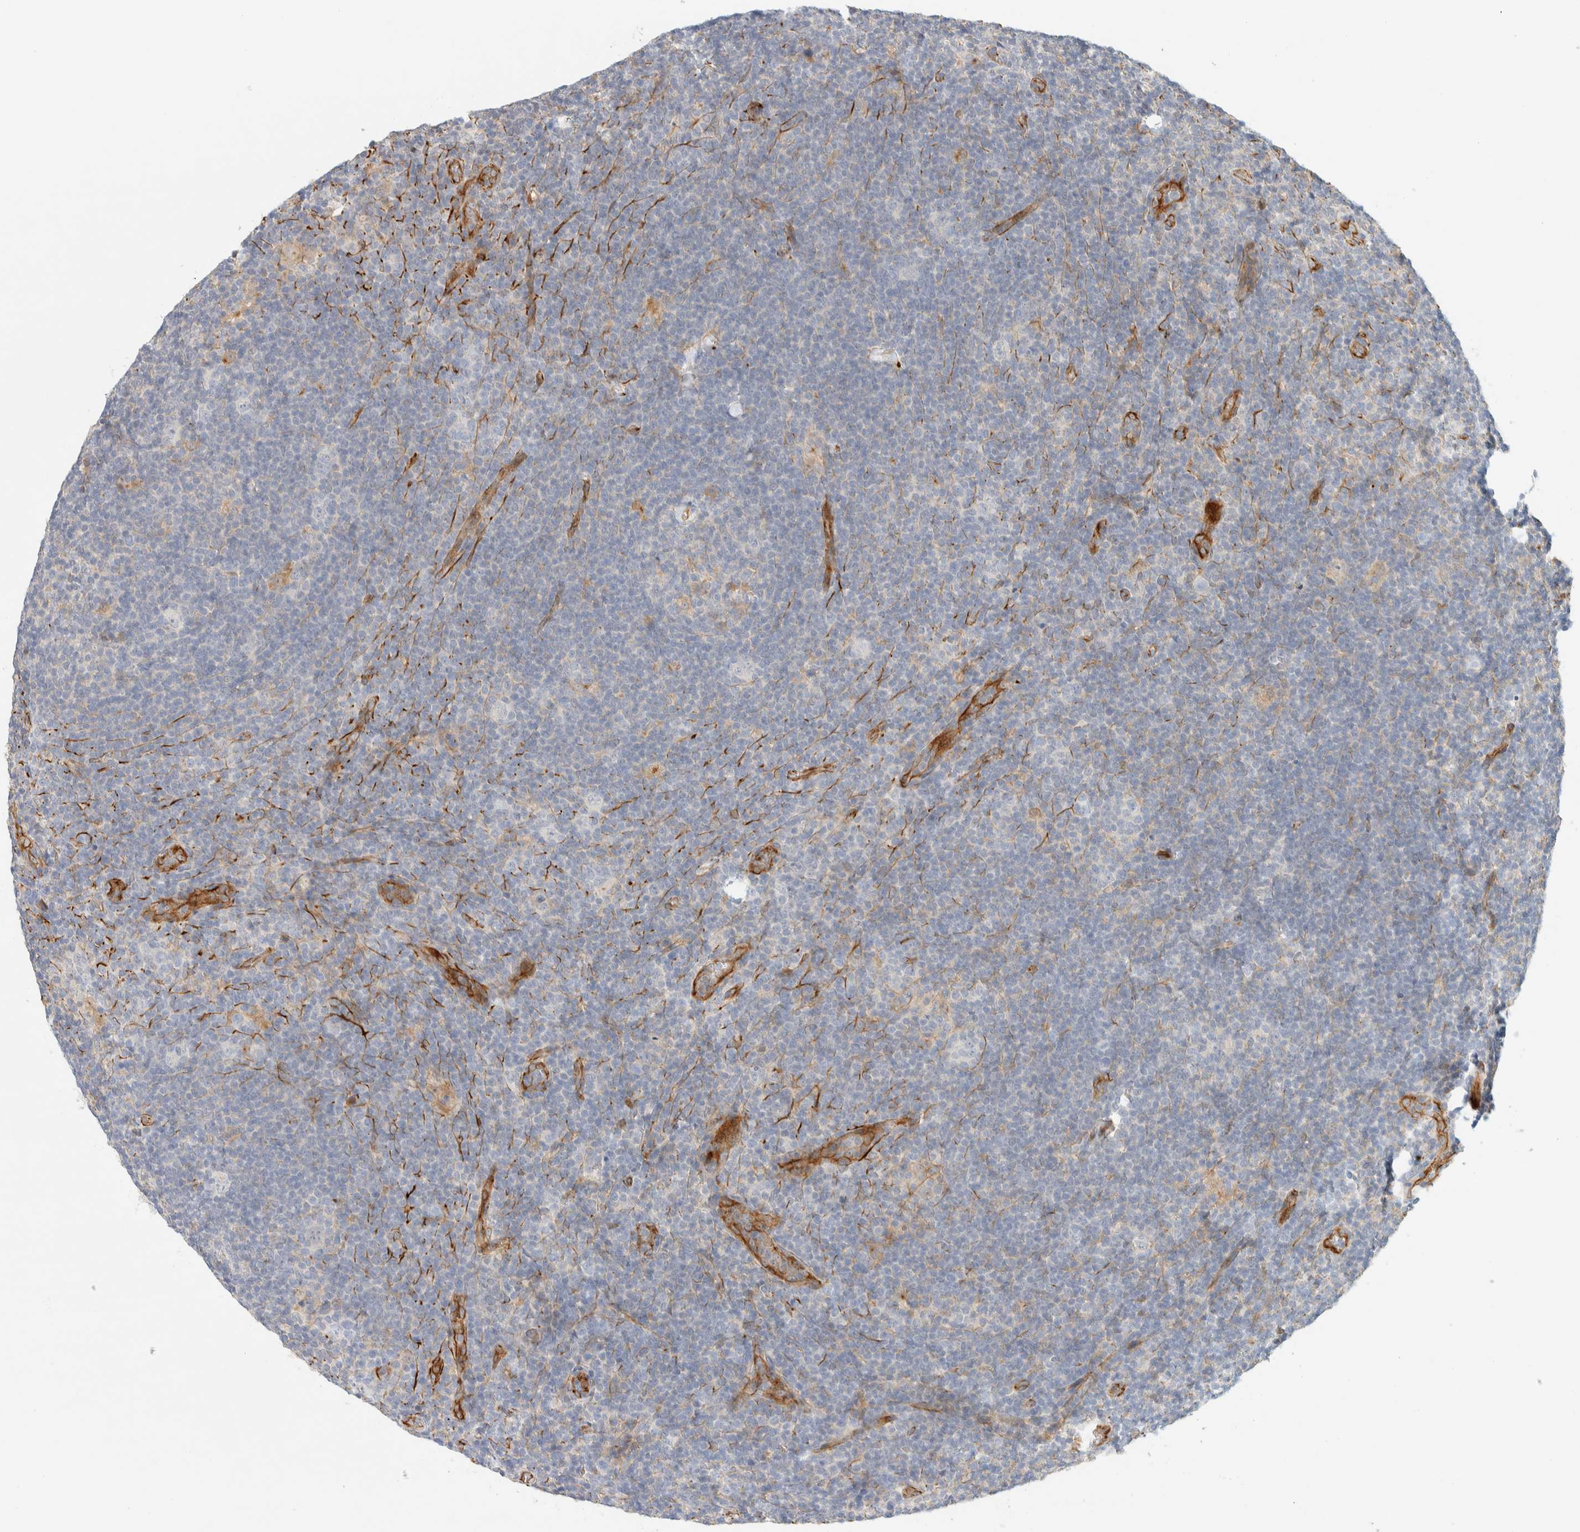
{"staining": {"intensity": "negative", "quantity": "none", "location": "none"}, "tissue": "lymphoma", "cell_type": "Tumor cells", "image_type": "cancer", "snomed": [{"axis": "morphology", "description": "Hodgkin's disease, NOS"}, {"axis": "topography", "description": "Lymph node"}], "caption": "There is no significant staining in tumor cells of lymphoma.", "gene": "FAT1", "patient": {"sex": "female", "age": 57}}